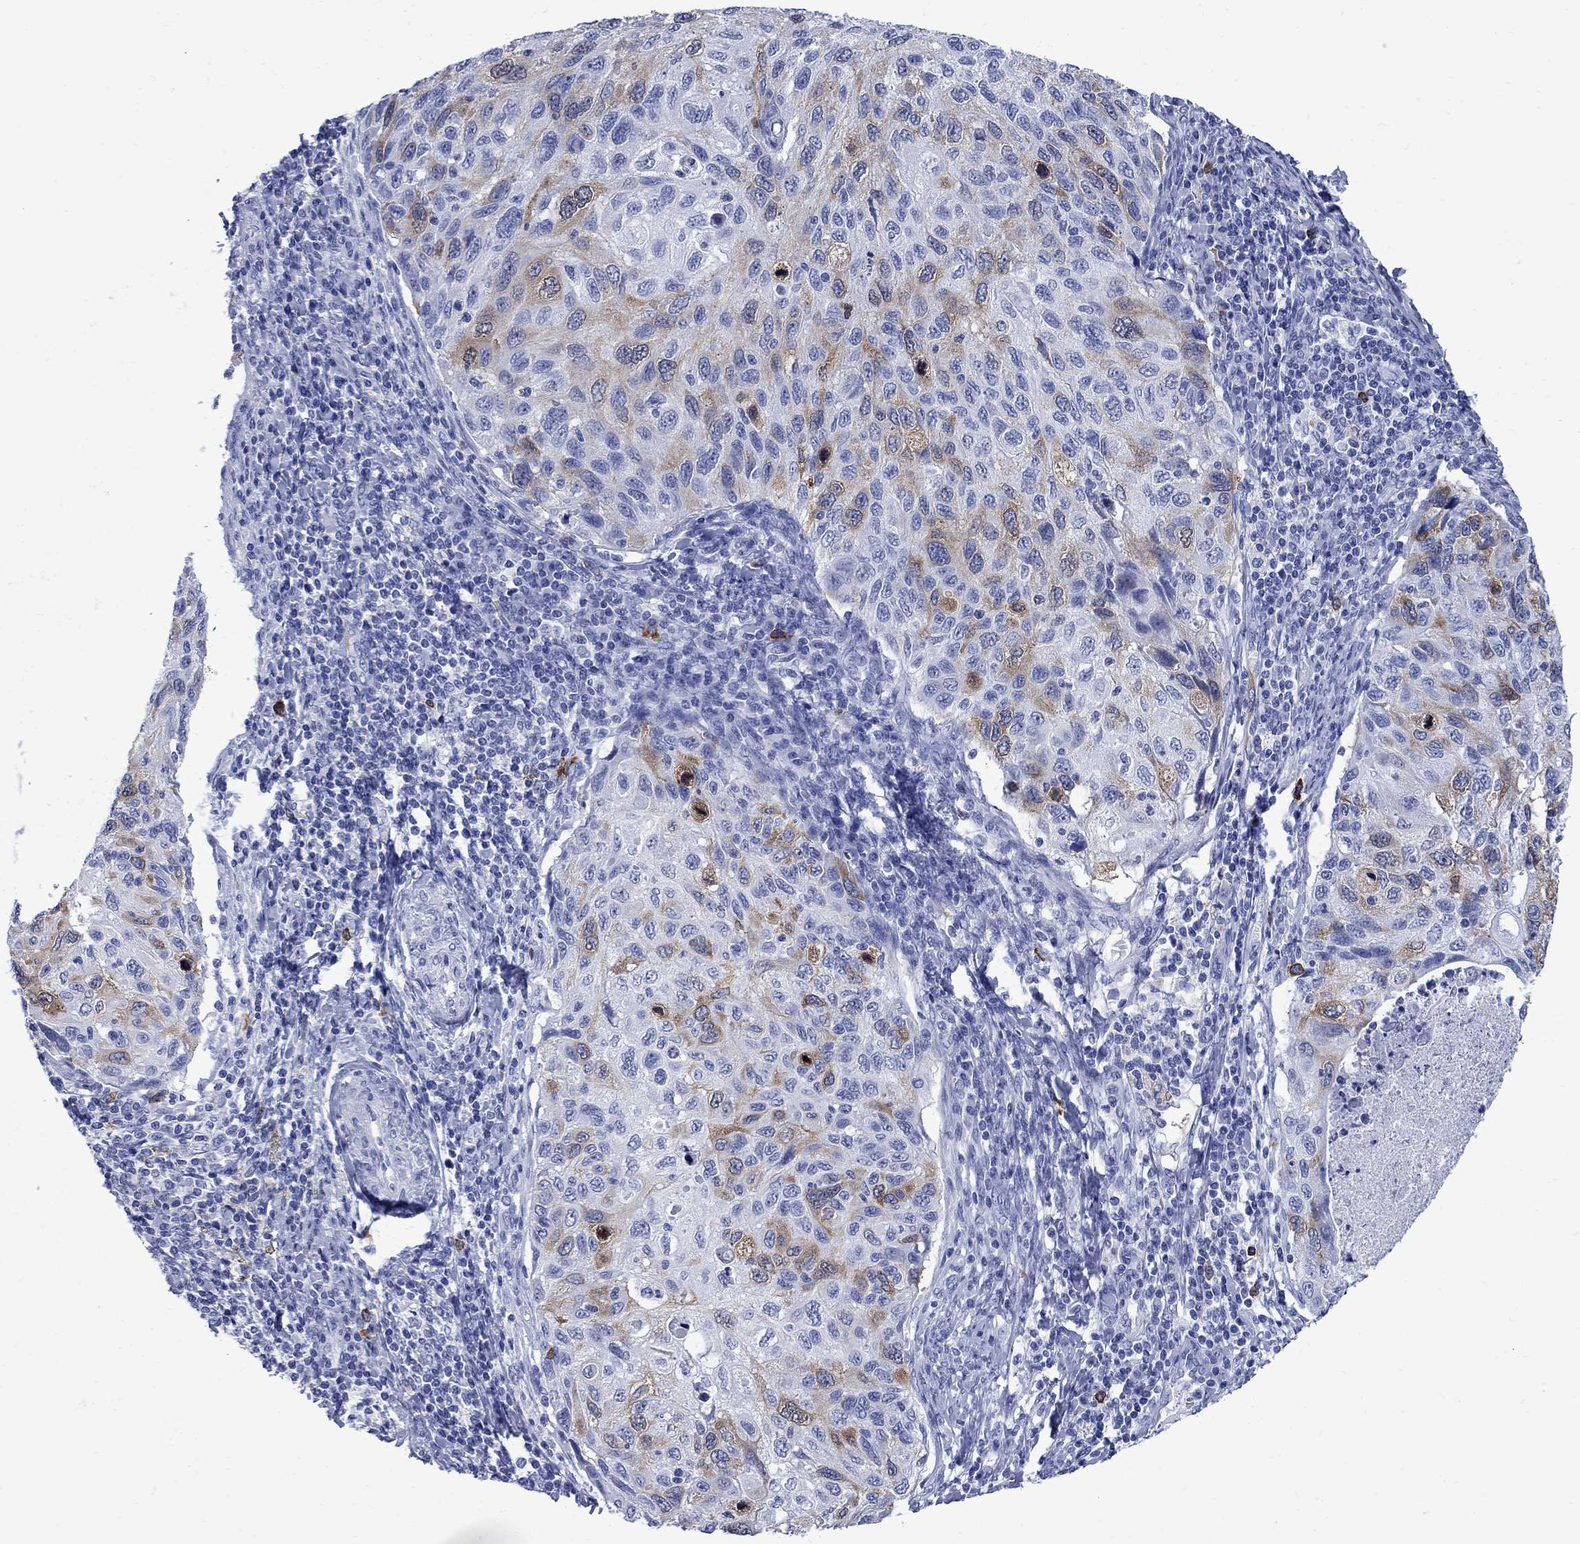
{"staining": {"intensity": "moderate", "quantity": "25%-75%", "location": "cytoplasmic/membranous"}, "tissue": "cervical cancer", "cell_type": "Tumor cells", "image_type": "cancer", "snomed": [{"axis": "morphology", "description": "Squamous cell carcinoma, NOS"}, {"axis": "topography", "description": "Cervix"}], "caption": "Protein positivity by immunohistochemistry exhibits moderate cytoplasmic/membranous staining in about 25%-75% of tumor cells in cervical cancer. The staining was performed using DAB, with brown indicating positive protein expression. Nuclei are stained blue with hematoxylin.", "gene": "TACC3", "patient": {"sex": "female", "age": 70}}